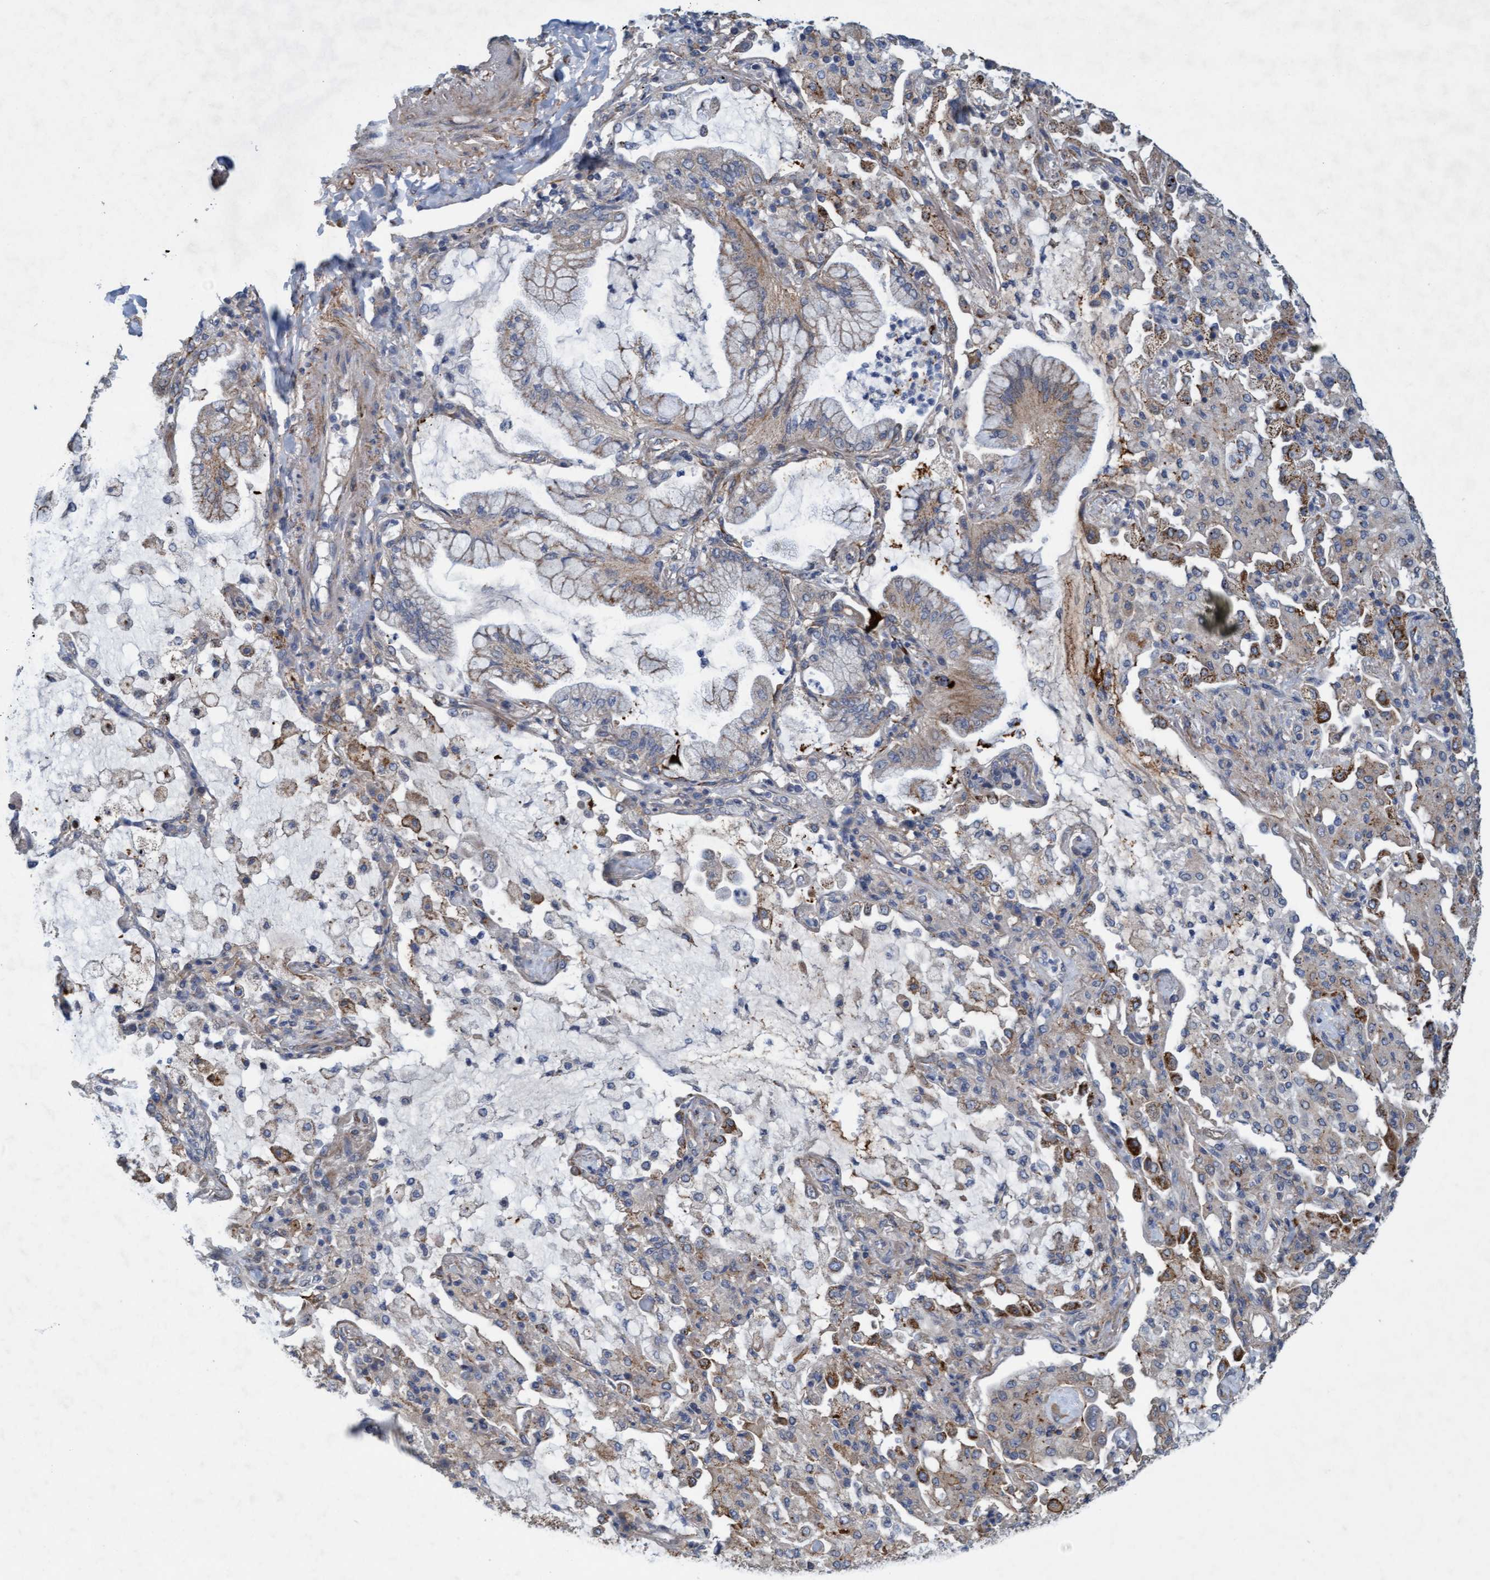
{"staining": {"intensity": "weak", "quantity": "25%-75%", "location": "cytoplasmic/membranous"}, "tissue": "lung cancer", "cell_type": "Tumor cells", "image_type": "cancer", "snomed": [{"axis": "morphology", "description": "Adenocarcinoma, NOS"}, {"axis": "topography", "description": "Lung"}], "caption": "Protein expression analysis of lung cancer shows weak cytoplasmic/membranous positivity in about 25%-75% of tumor cells. Nuclei are stained in blue.", "gene": "DDHD2", "patient": {"sex": "female", "age": 70}}